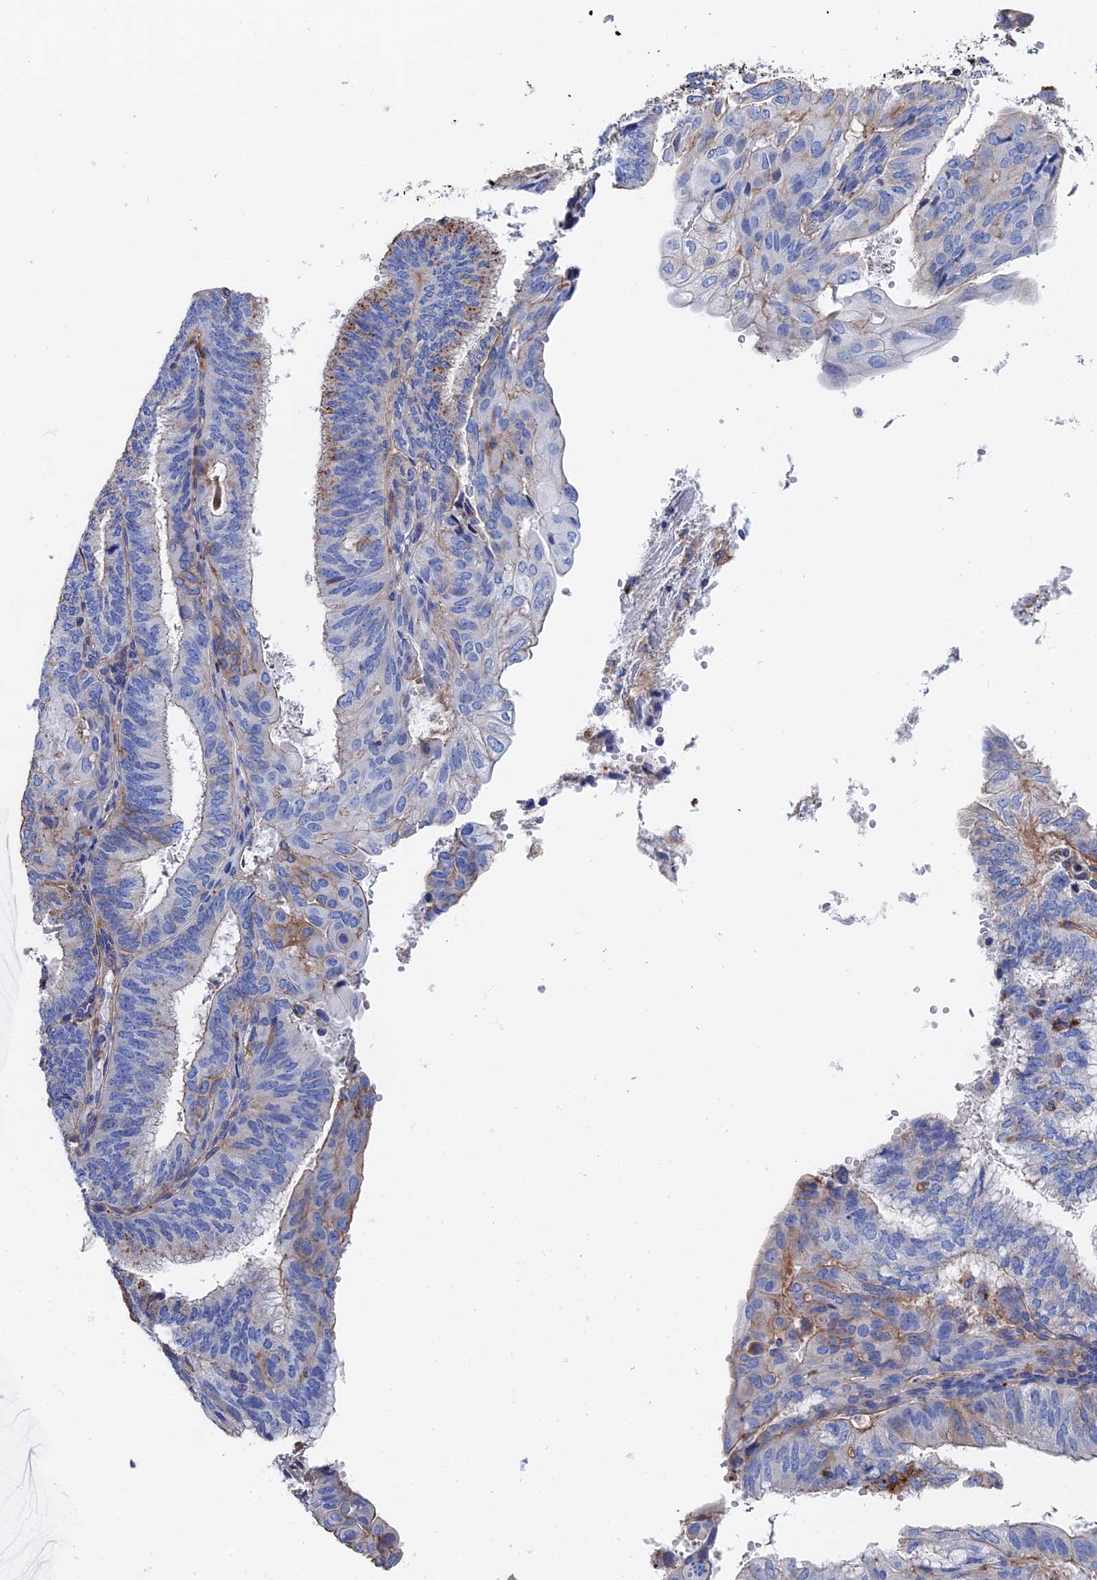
{"staining": {"intensity": "moderate", "quantity": "<25%", "location": "cytoplasmic/membranous"}, "tissue": "endometrial cancer", "cell_type": "Tumor cells", "image_type": "cancer", "snomed": [{"axis": "morphology", "description": "Adenocarcinoma, NOS"}, {"axis": "topography", "description": "Endometrium"}], "caption": "About <25% of tumor cells in endometrial cancer (adenocarcinoma) demonstrate moderate cytoplasmic/membranous protein staining as visualized by brown immunohistochemical staining.", "gene": "STRA6", "patient": {"sex": "female", "age": 49}}